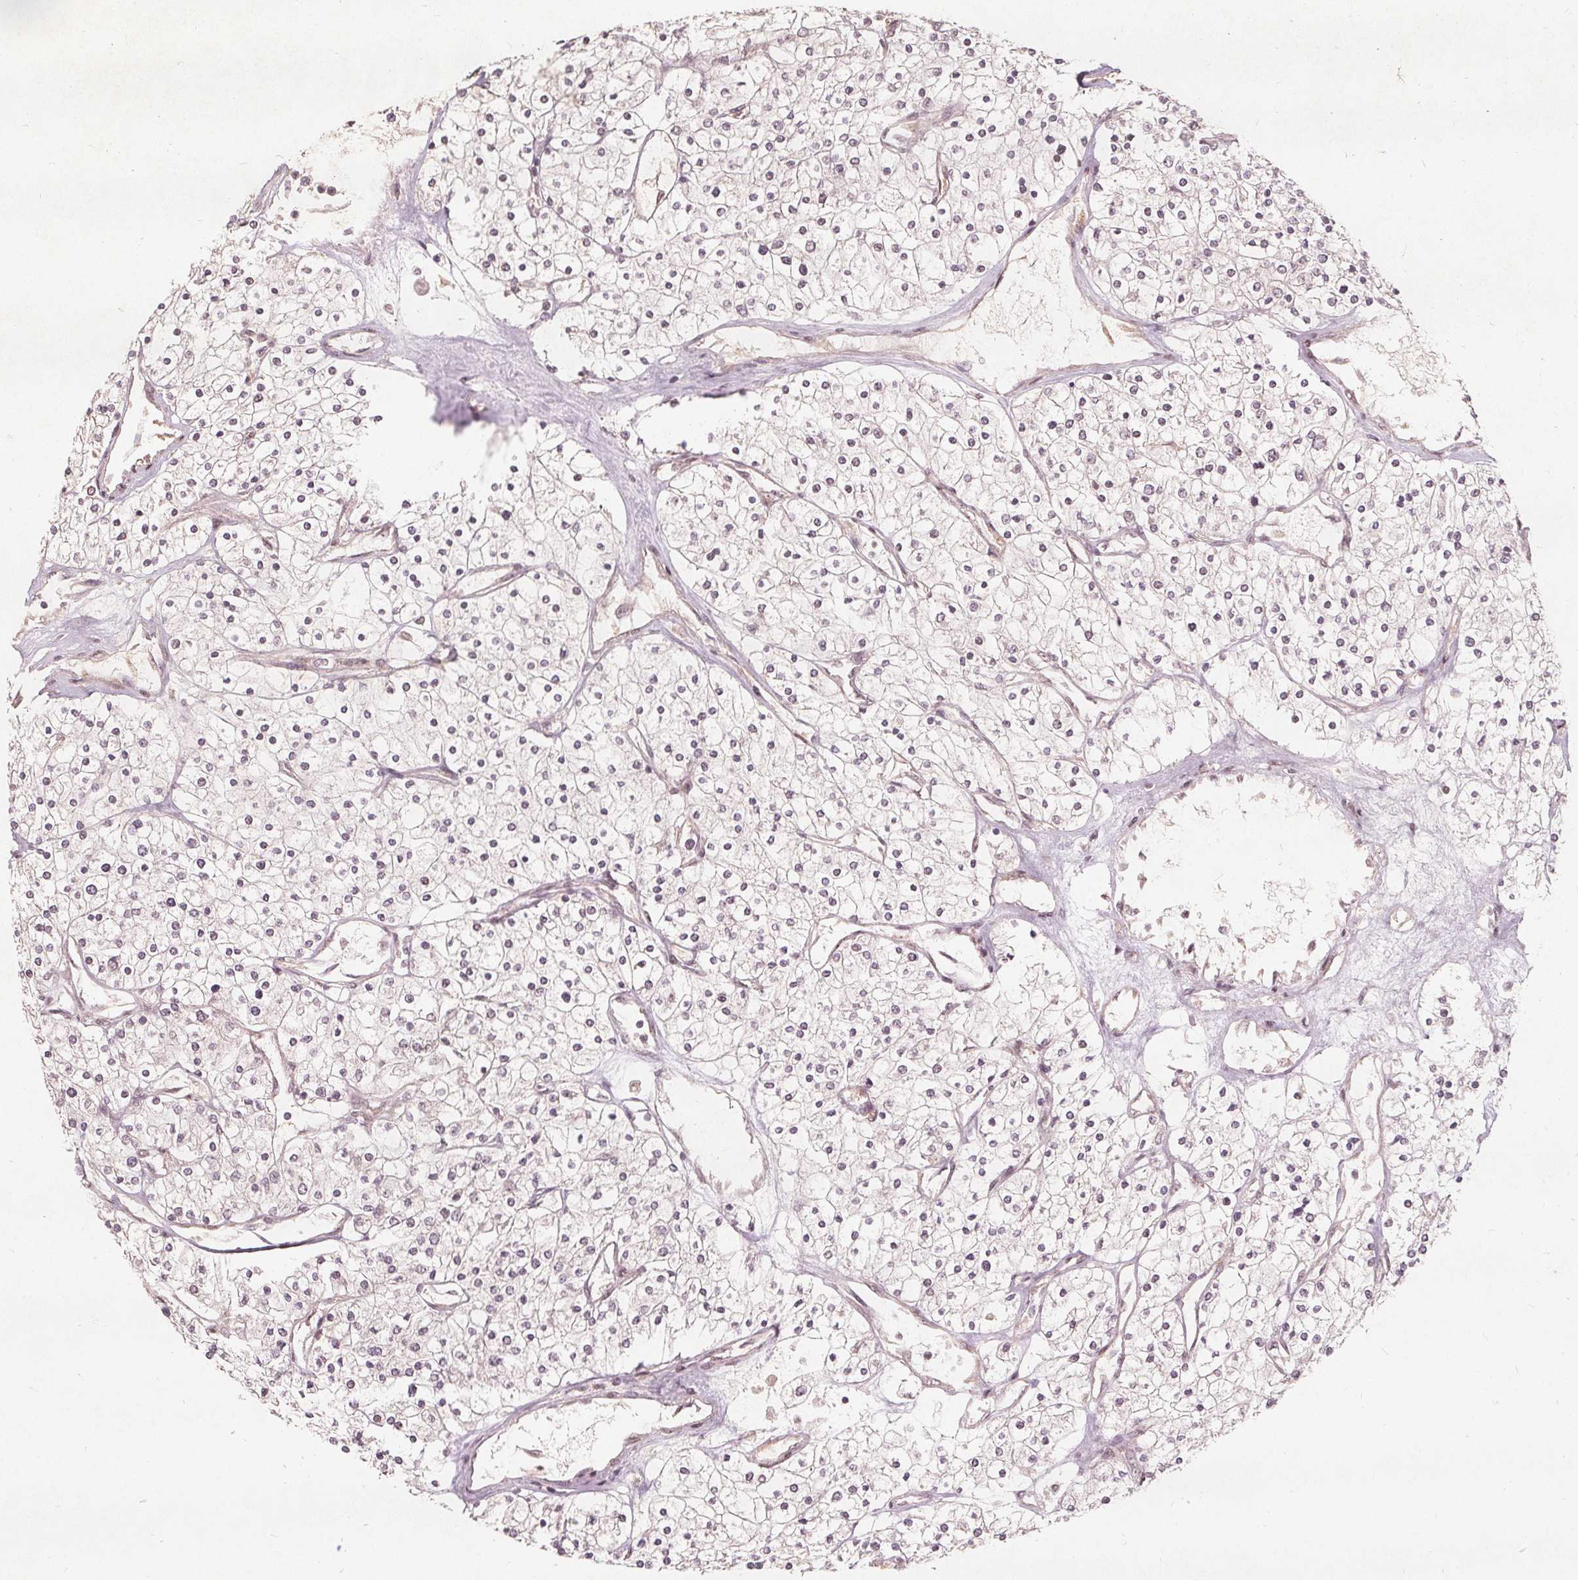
{"staining": {"intensity": "negative", "quantity": "none", "location": "none"}, "tissue": "renal cancer", "cell_type": "Tumor cells", "image_type": "cancer", "snomed": [{"axis": "morphology", "description": "Adenocarcinoma, NOS"}, {"axis": "topography", "description": "Kidney"}], "caption": "Renal adenocarcinoma was stained to show a protein in brown. There is no significant staining in tumor cells. (DAB (3,3'-diaminobenzidine) immunohistochemistry (IHC) visualized using brightfield microscopy, high magnification).", "gene": "PPP1CB", "patient": {"sex": "male", "age": 80}}